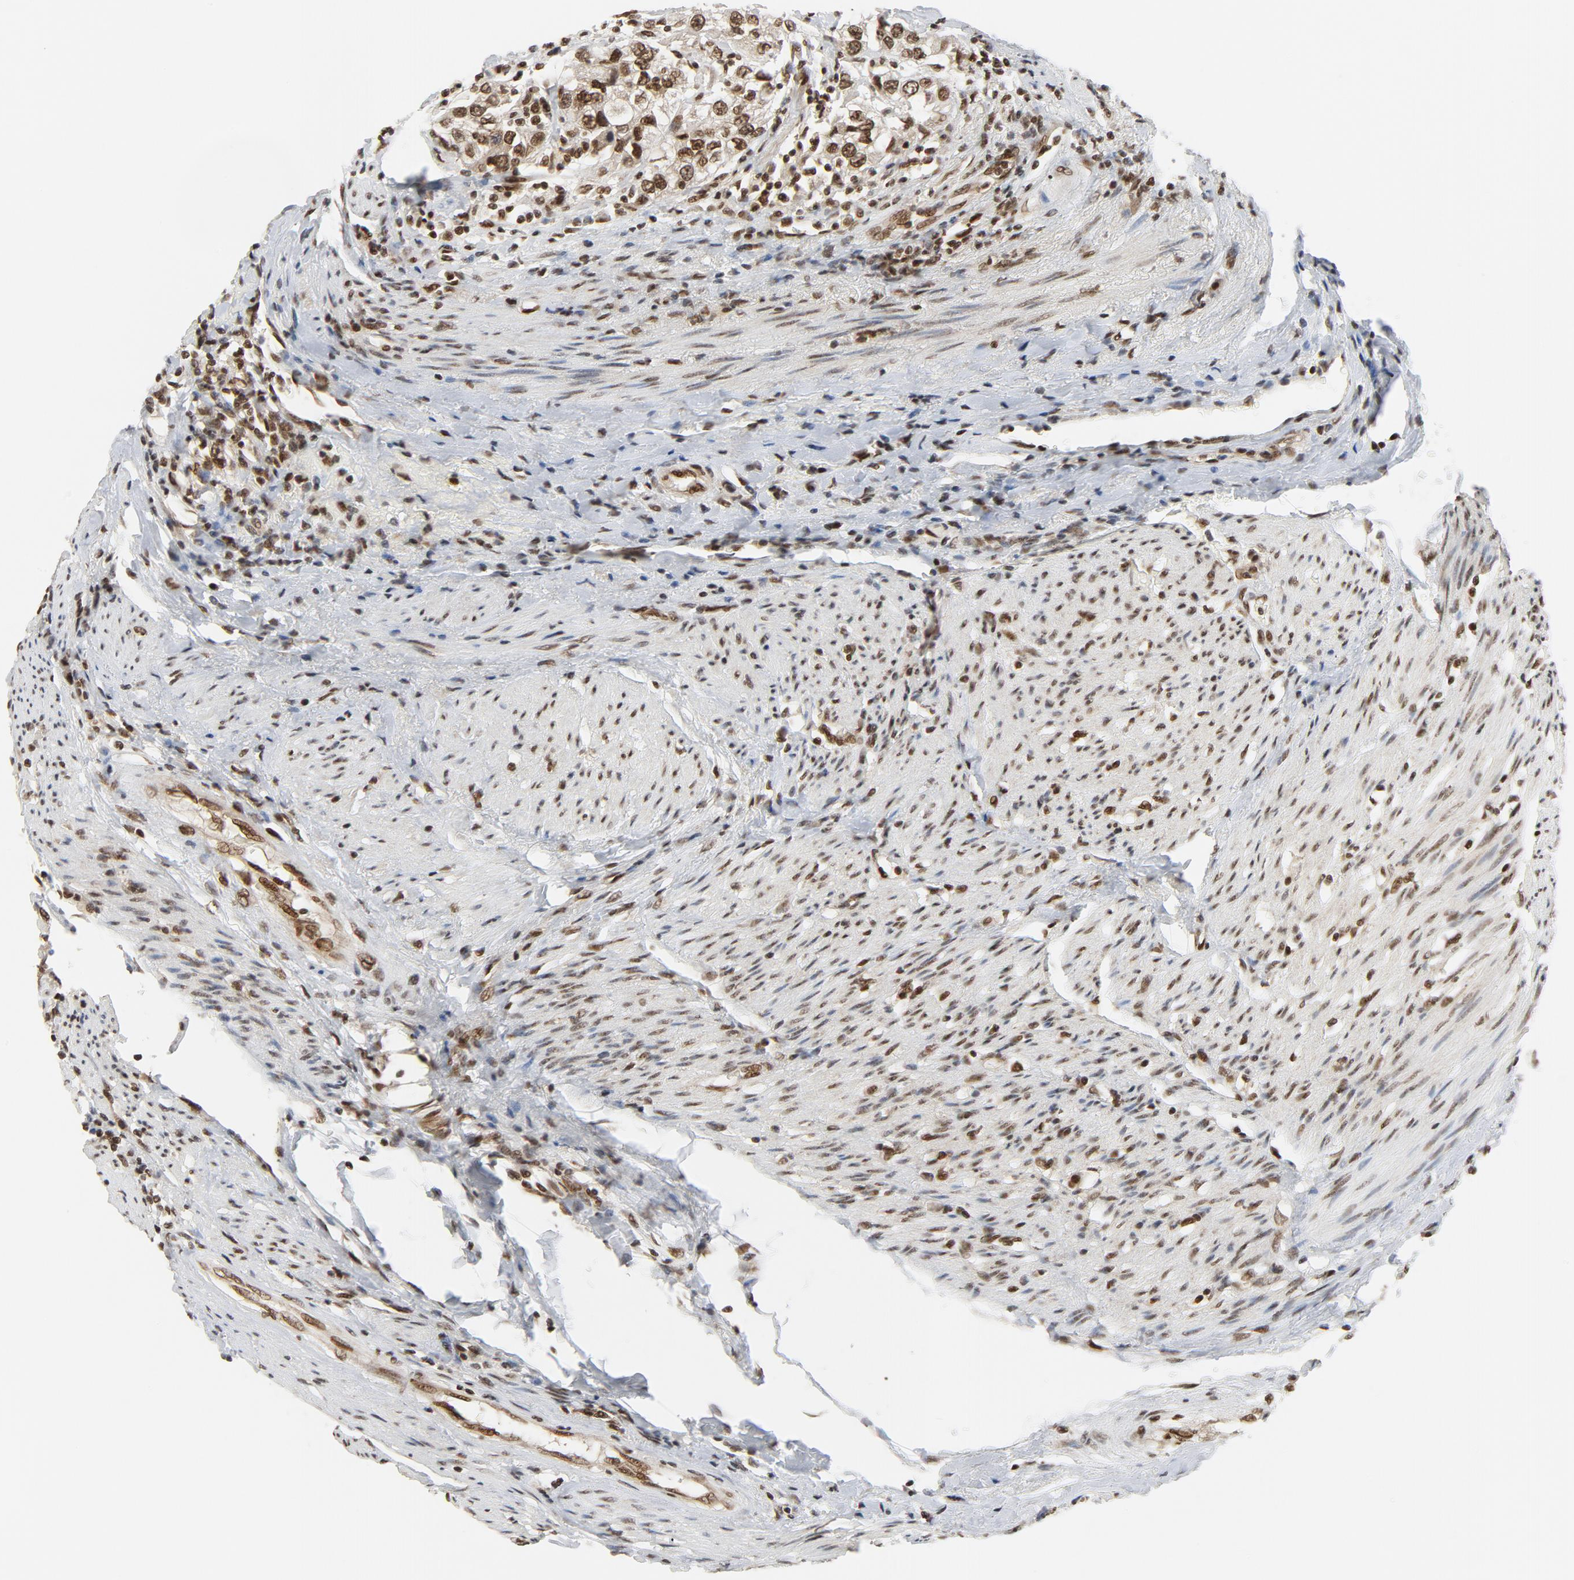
{"staining": {"intensity": "moderate", "quantity": ">75%", "location": "nuclear"}, "tissue": "urothelial cancer", "cell_type": "Tumor cells", "image_type": "cancer", "snomed": [{"axis": "morphology", "description": "Urothelial carcinoma, High grade"}, {"axis": "topography", "description": "Urinary bladder"}], "caption": "Moderate nuclear protein positivity is identified in about >75% of tumor cells in high-grade urothelial carcinoma. (IHC, brightfield microscopy, high magnification).", "gene": "ERCC1", "patient": {"sex": "female", "age": 80}}